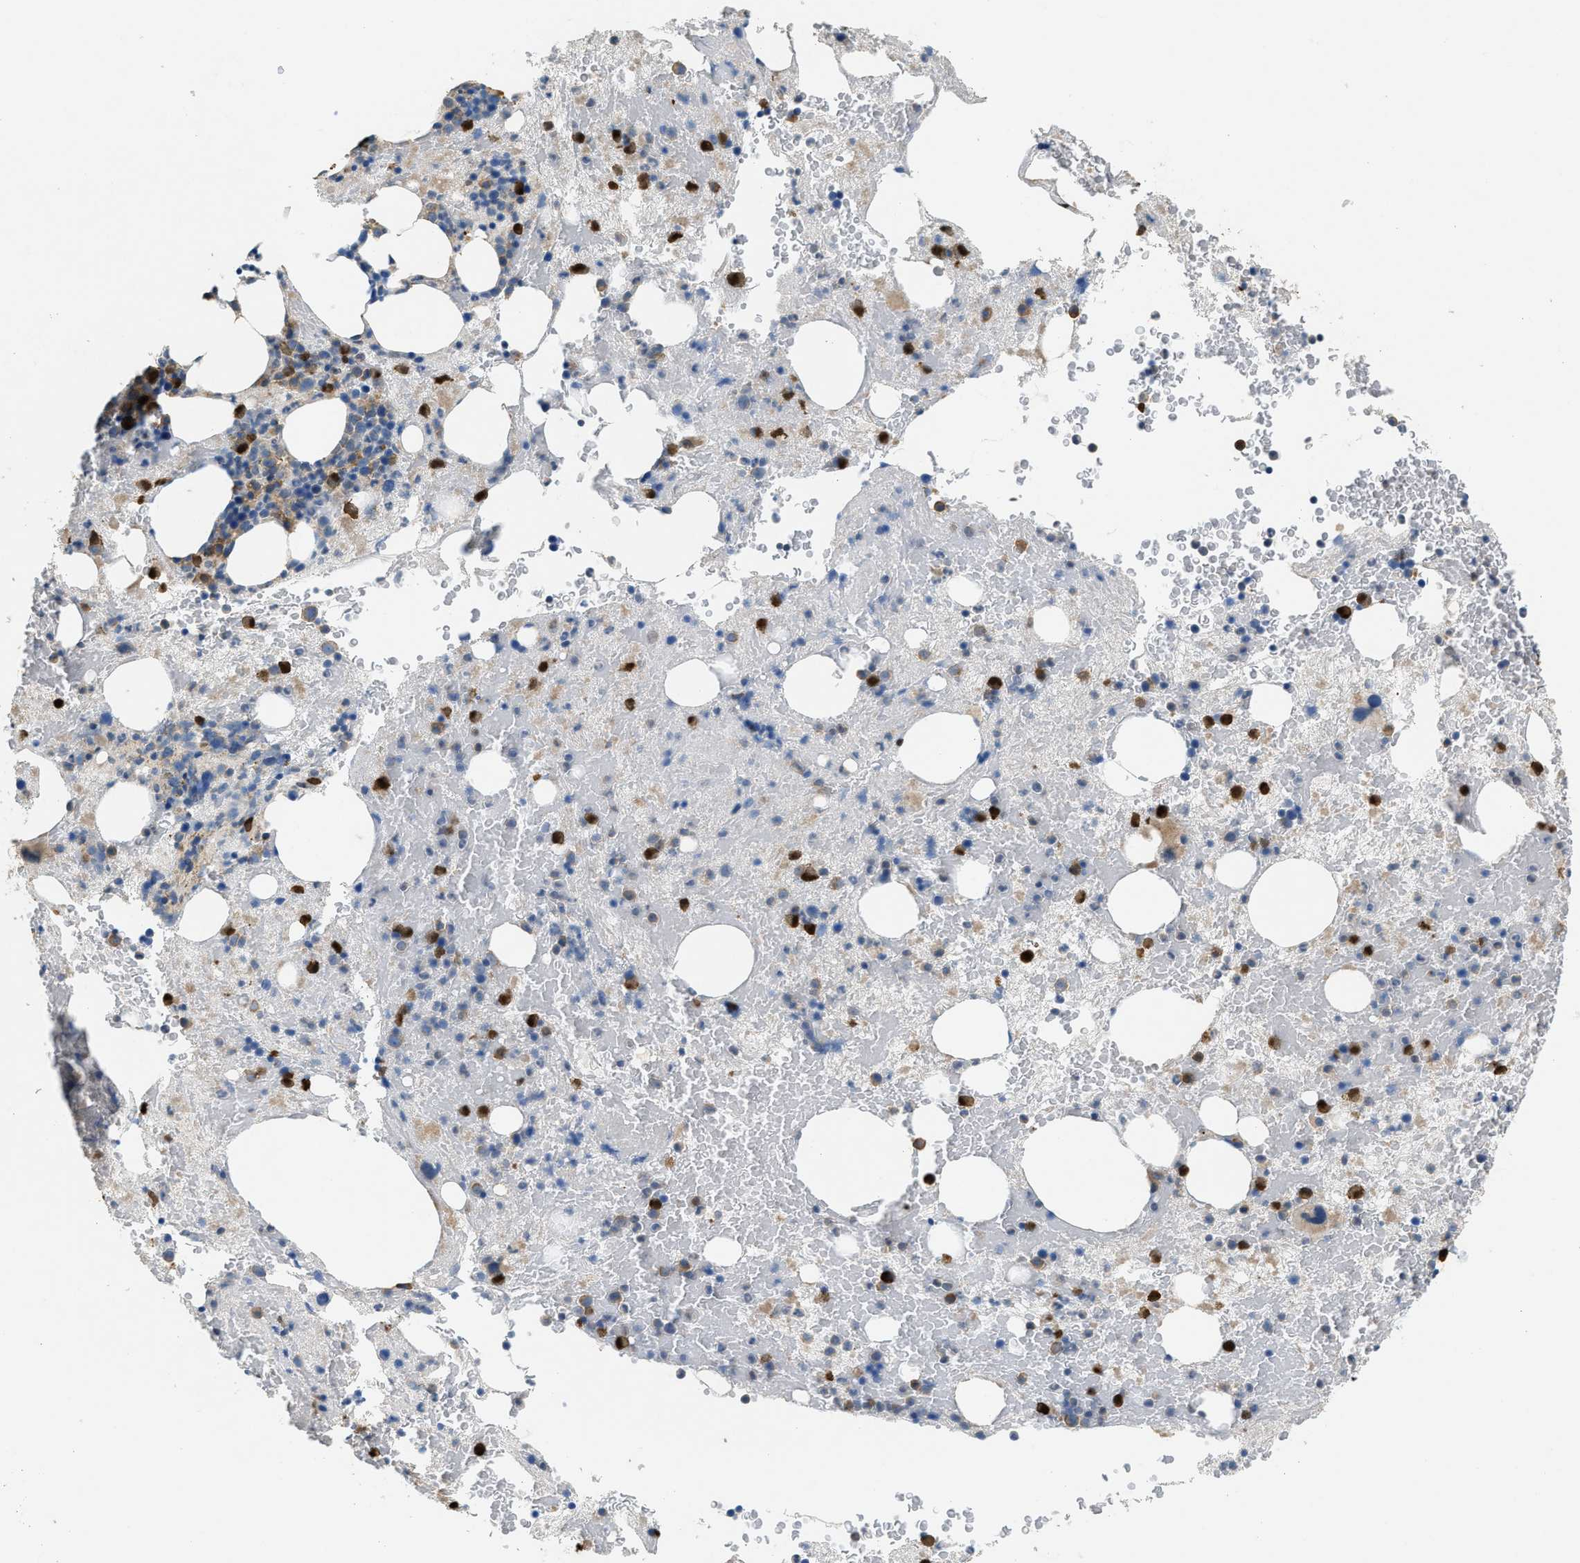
{"staining": {"intensity": "strong", "quantity": "25%-75%", "location": "cytoplasmic/membranous"}, "tissue": "bone marrow", "cell_type": "Hematopoietic cells", "image_type": "normal", "snomed": [{"axis": "morphology", "description": "Normal tissue, NOS"}, {"axis": "morphology", "description": "Inflammation, NOS"}, {"axis": "topography", "description": "Bone marrow"}], "caption": "The image displays immunohistochemical staining of normal bone marrow. There is strong cytoplasmic/membranous staining is seen in approximately 25%-75% of hematopoietic cells. The protein is shown in brown color, while the nuclei are stained blue.", "gene": "TMEM68", "patient": {"sex": "male", "age": 63}}